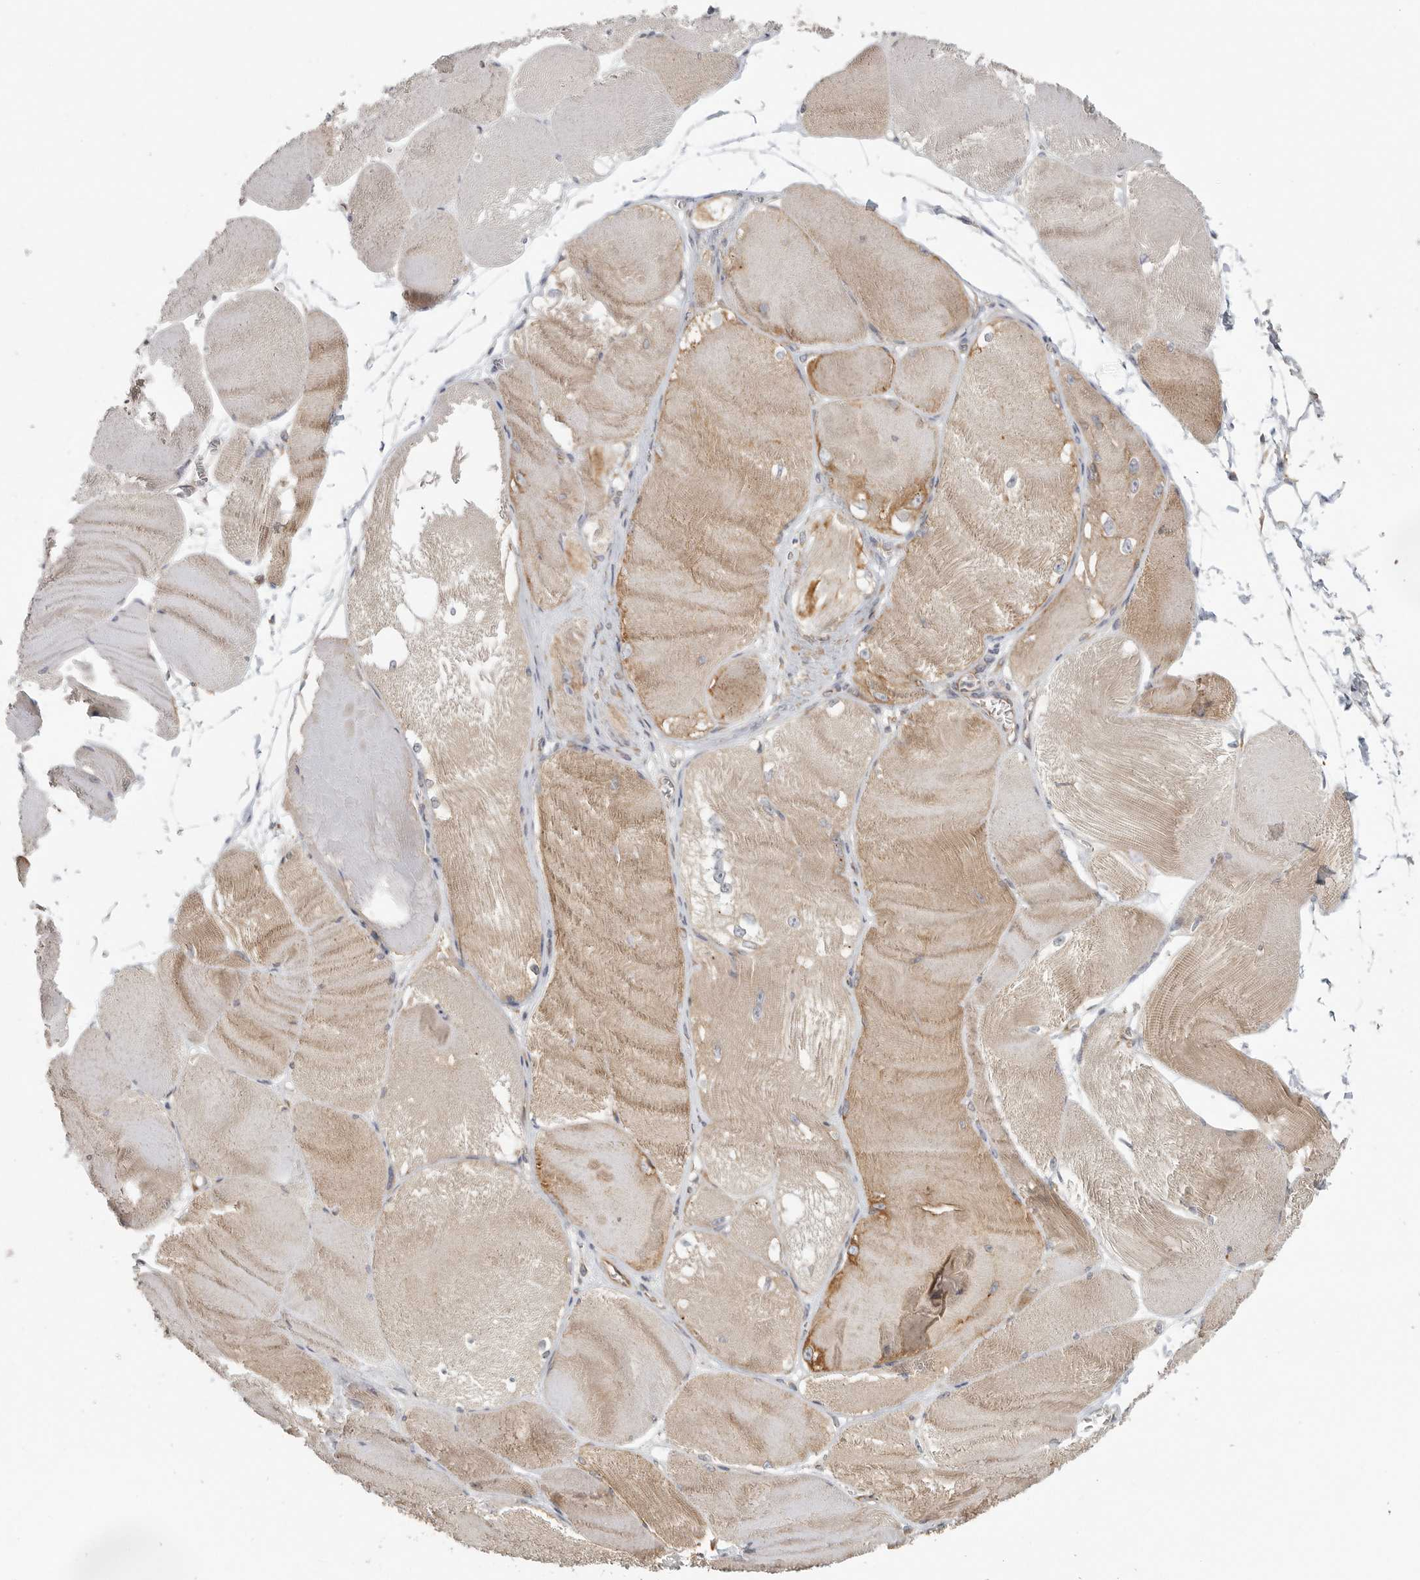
{"staining": {"intensity": "moderate", "quantity": "25%-75%", "location": "cytoplasmic/membranous"}, "tissue": "skeletal muscle", "cell_type": "Myocytes", "image_type": "normal", "snomed": [{"axis": "morphology", "description": "Normal tissue, NOS"}, {"axis": "morphology", "description": "Basal cell carcinoma"}, {"axis": "topography", "description": "Skeletal muscle"}], "caption": "Brown immunohistochemical staining in benign skeletal muscle reveals moderate cytoplasmic/membranous positivity in approximately 25%-75% of myocytes.", "gene": "BCAP29", "patient": {"sex": "female", "age": 64}}